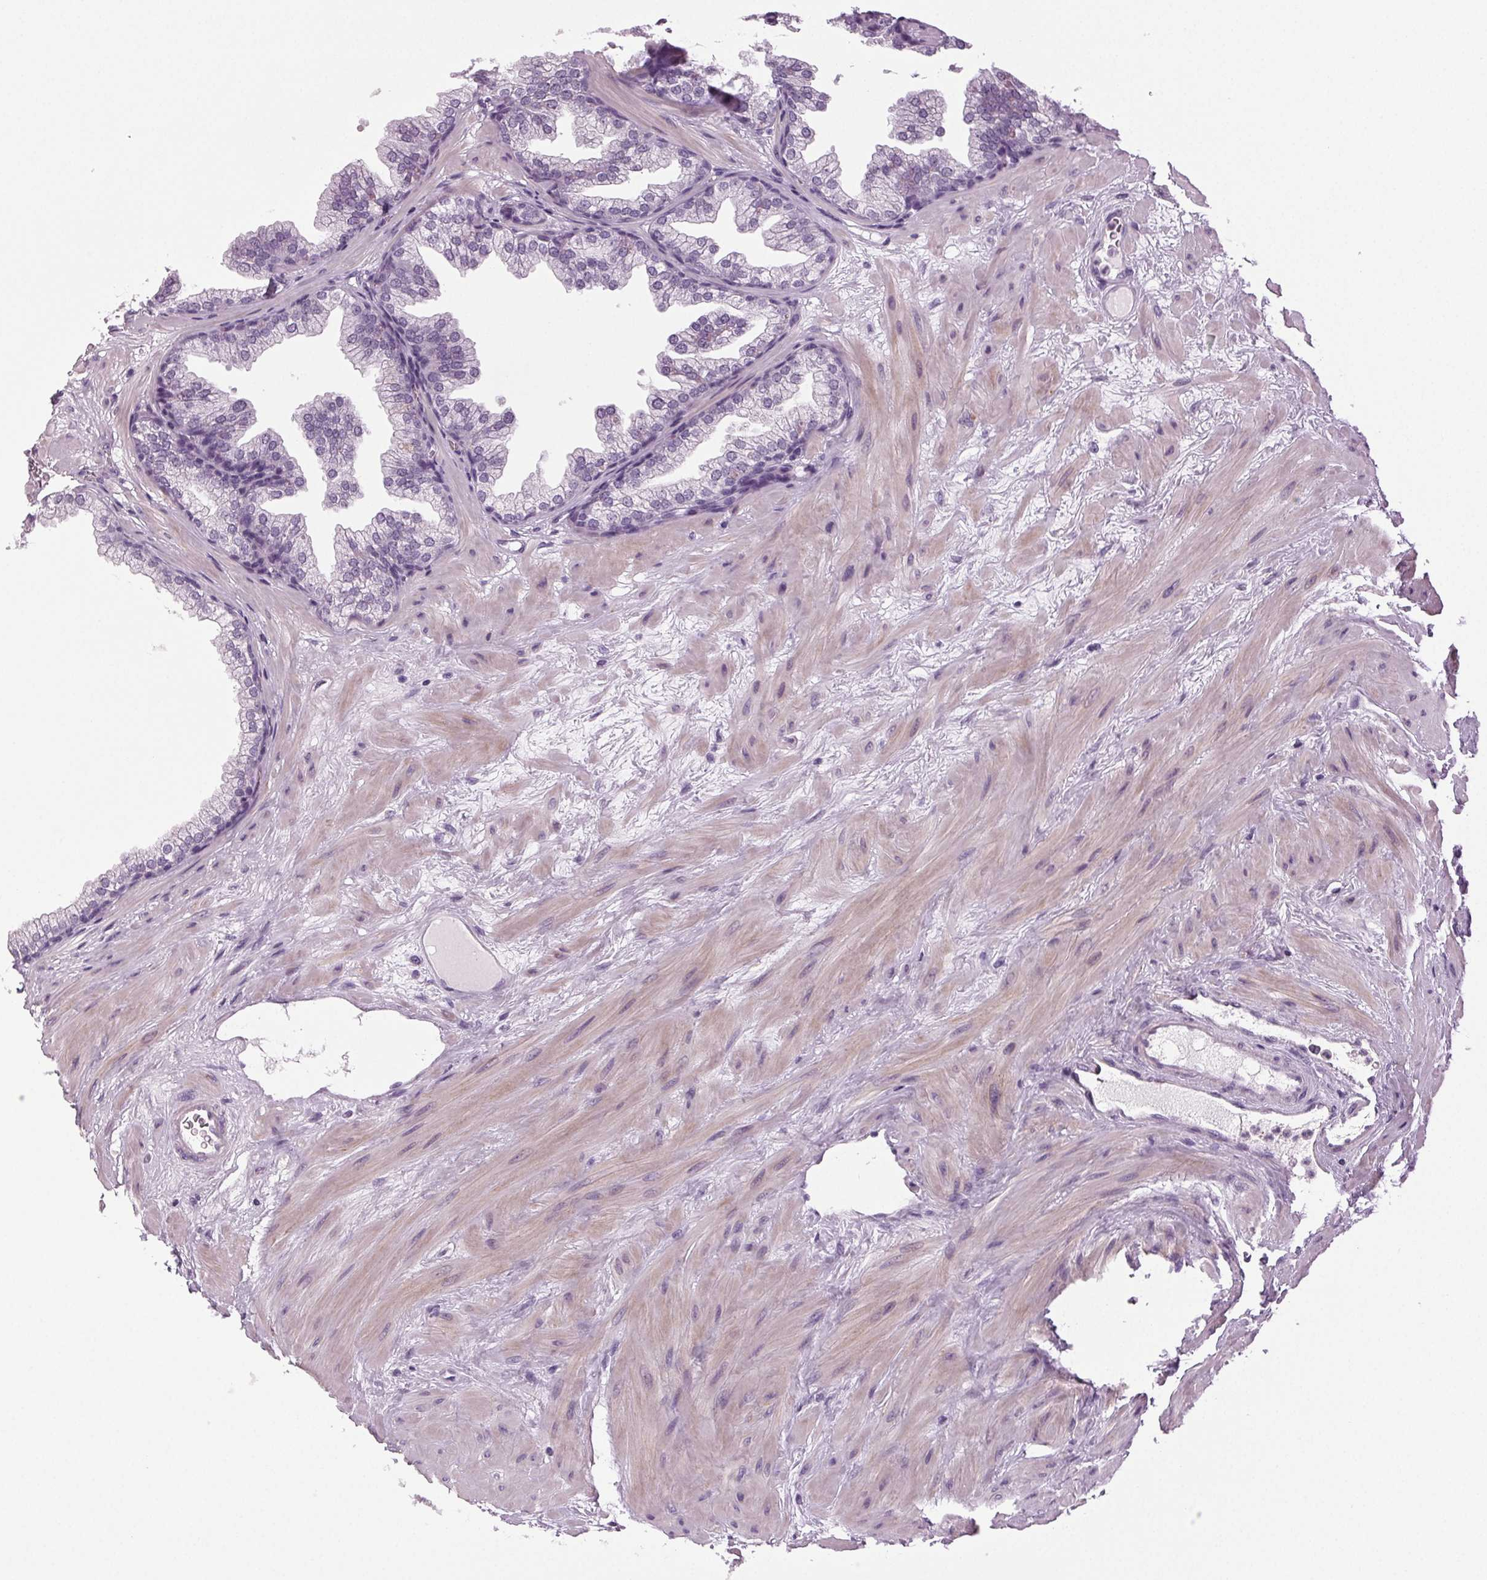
{"staining": {"intensity": "negative", "quantity": "none", "location": "none"}, "tissue": "prostate", "cell_type": "Glandular cells", "image_type": "normal", "snomed": [{"axis": "morphology", "description": "Normal tissue, NOS"}, {"axis": "topography", "description": "Prostate"}], "caption": "A photomicrograph of prostate stained for a protein reveals no brown staining in glandular cells.", "gene": "DNAH12", "patient": {"sex": "male", "age": 37}}